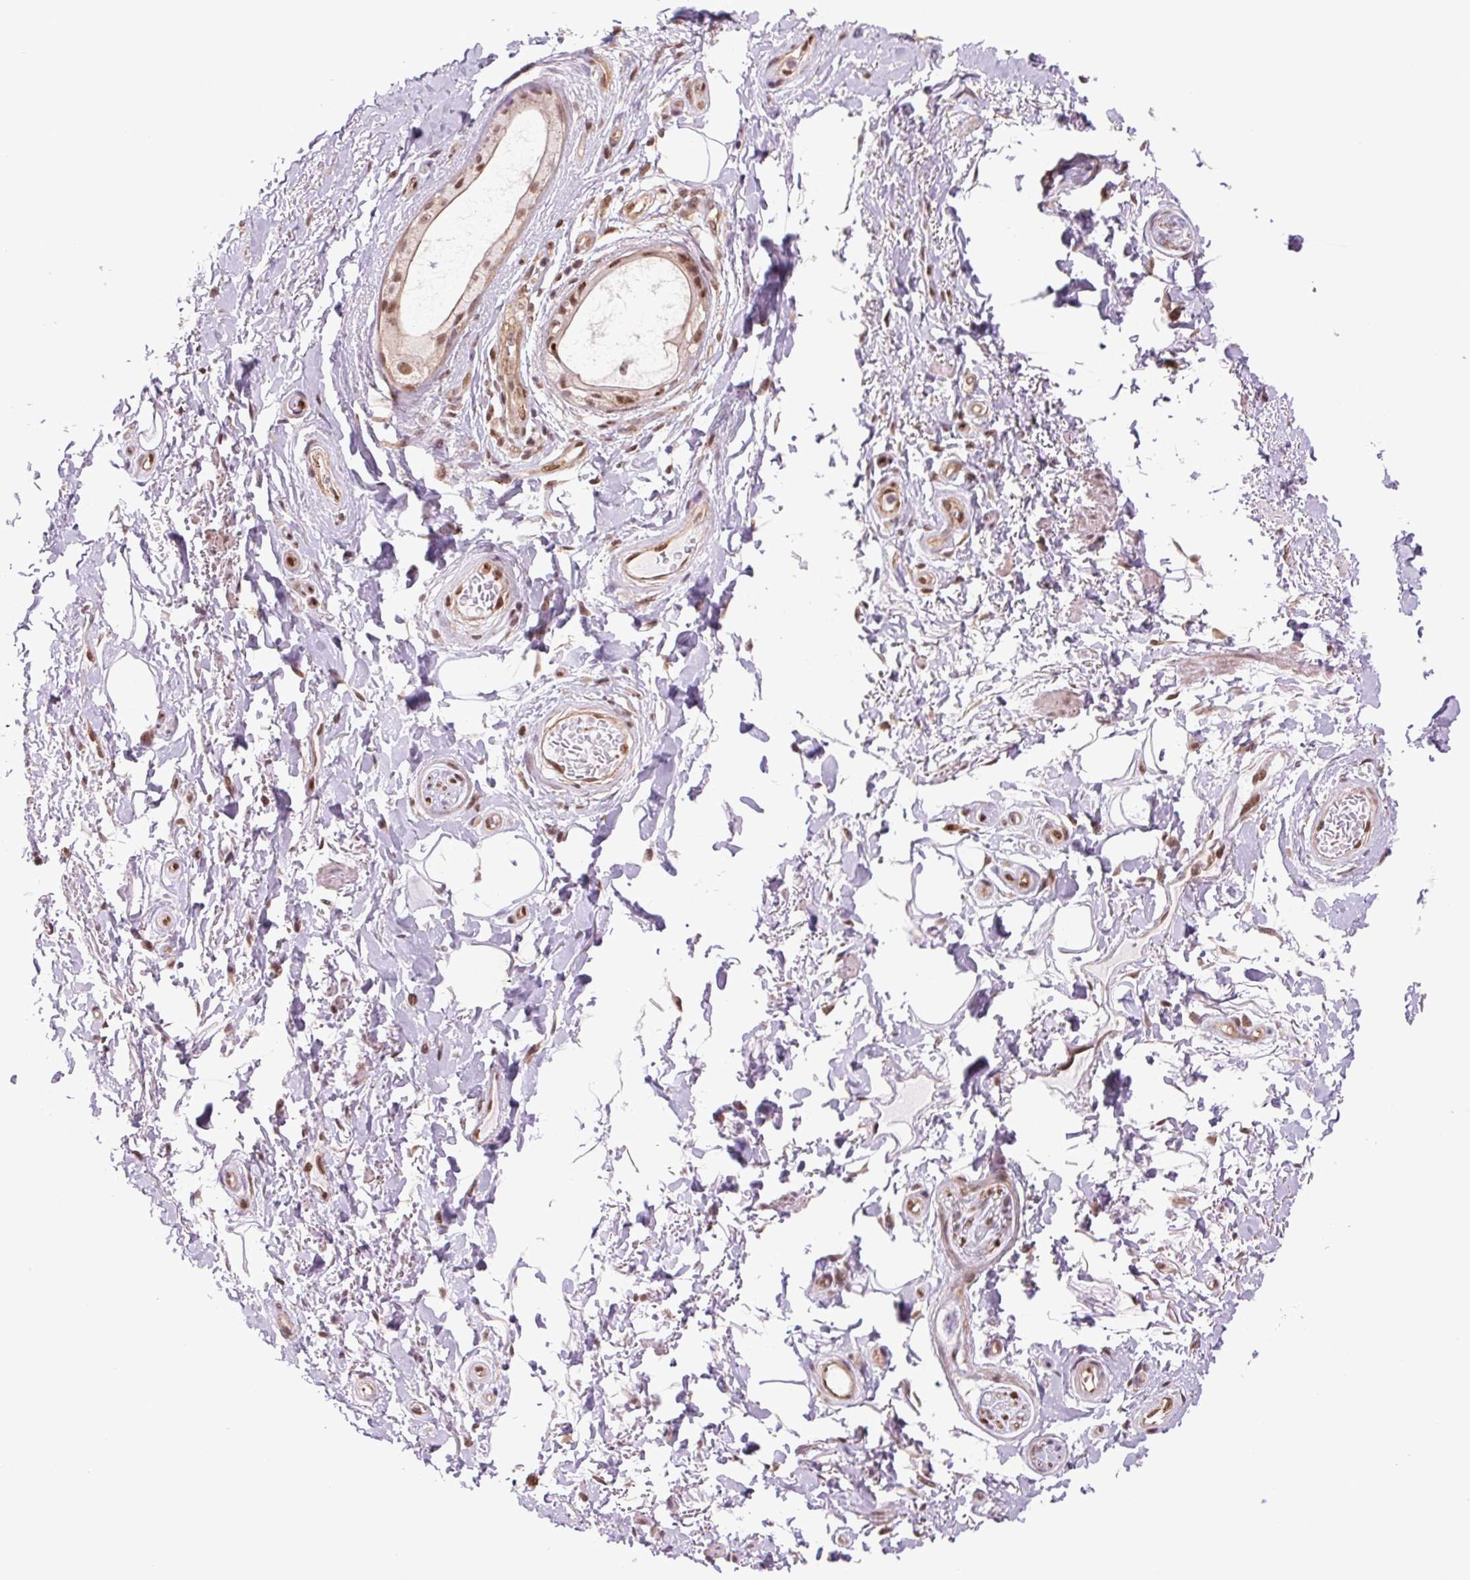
{"staining": {"intensity": "negative", "quantity": "none", "location": "none"}, "tissue": "adipose tissue", "cell_type": "Adipocytes", "image_type": "normal", "snomed": [{"axis": "morphology", "description": "Normal tissue, NOS"}, {"axis": "topography", "description": "Peripheral nerve tissue"}], "caption": "Immunohistochemical staining of benign adipose tissue exhibits no significant staining in adipocytes. The staining is performed using DAB brown chromogen with nuclei counter-stained in using hematoxylin.", "gene": "CWC25", "patient": {"sex": "male", "age": 51}}